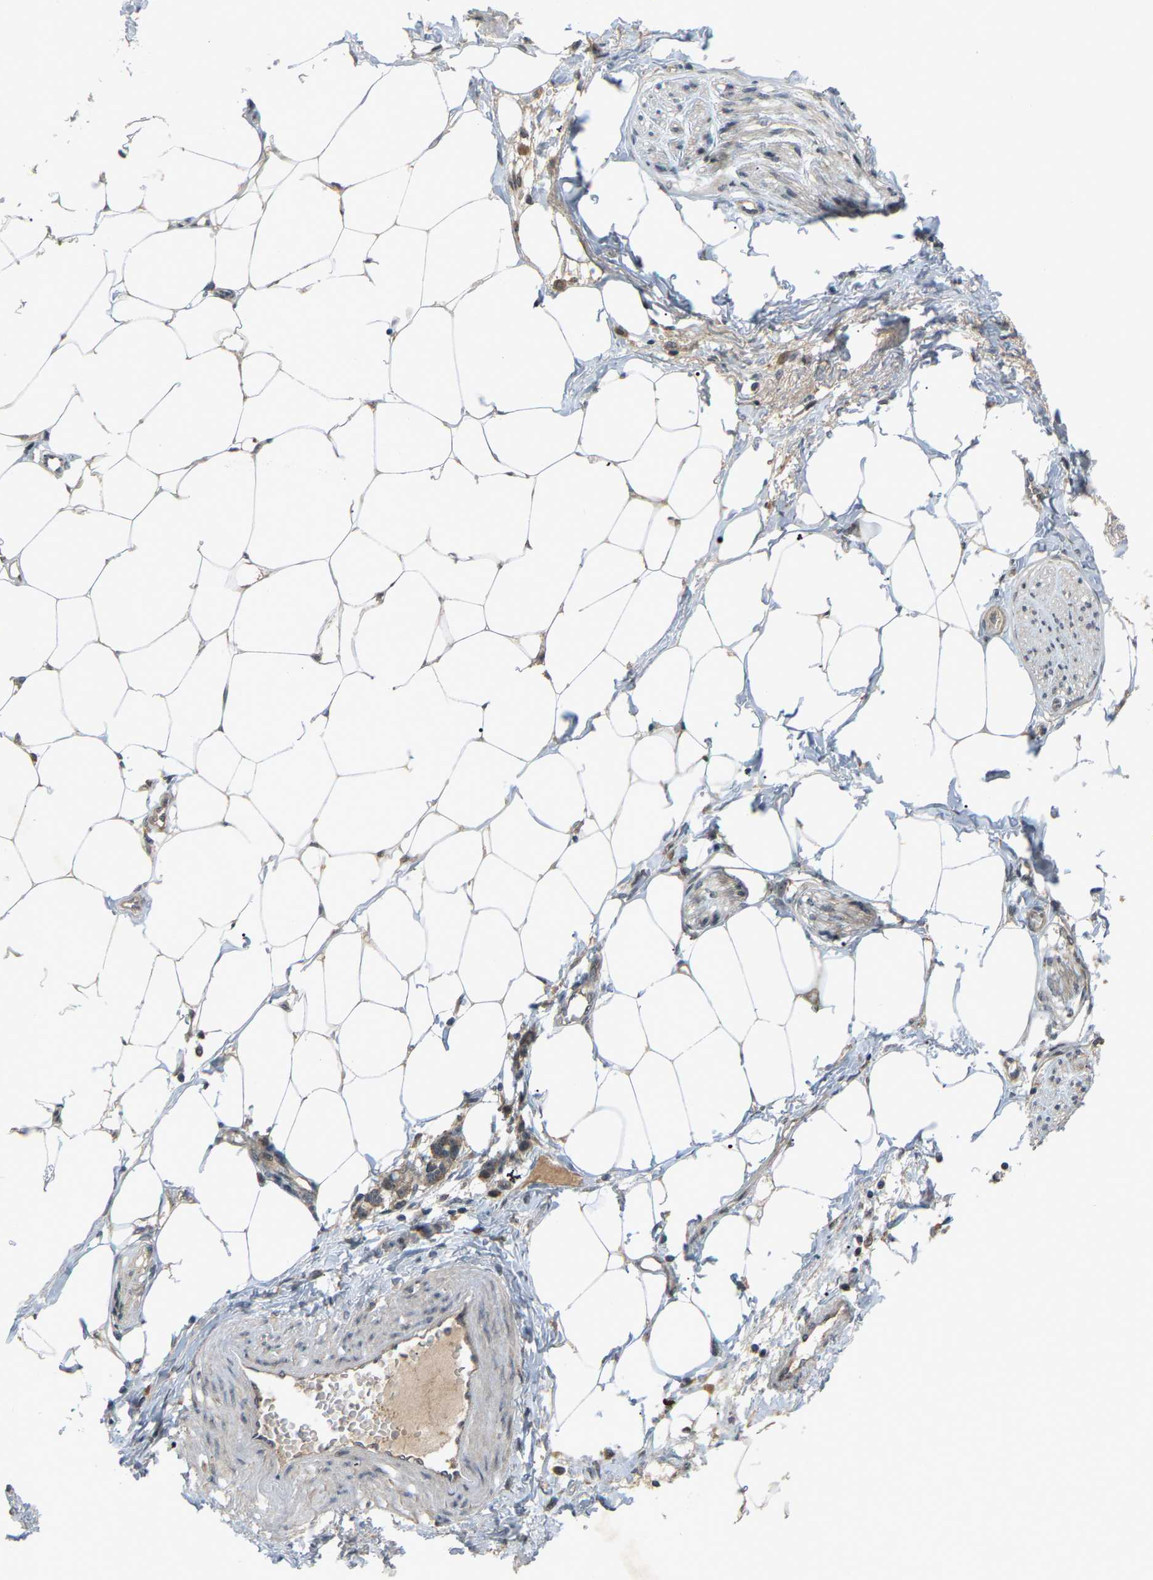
{"staining": {"intensity": "moderate", "quantity": ">75%", "location": "cytoplasmic/membranous"}, "tissue": "adipose tissue", "cell_type": "Adipocytes", "image_type": "normal", "snomed": [{"axis": "morphology", "description": "Normal tissue, NOS"}, {"axis": "morphology", "description": "Adenocarcinoma, NOS"}, {"axis": "topography", "description": "Colon"}, {"axis": "topography", "description": "Peripheral nerve tissue"}], "caption": "The micrograph displays staining of benign adipose tissue, revealing moderate cytoplasmic/membranous protein positivity (brown color) within adipocytes.", "gene": "CROT", "patient": {"sex": "male", "age": 14}}